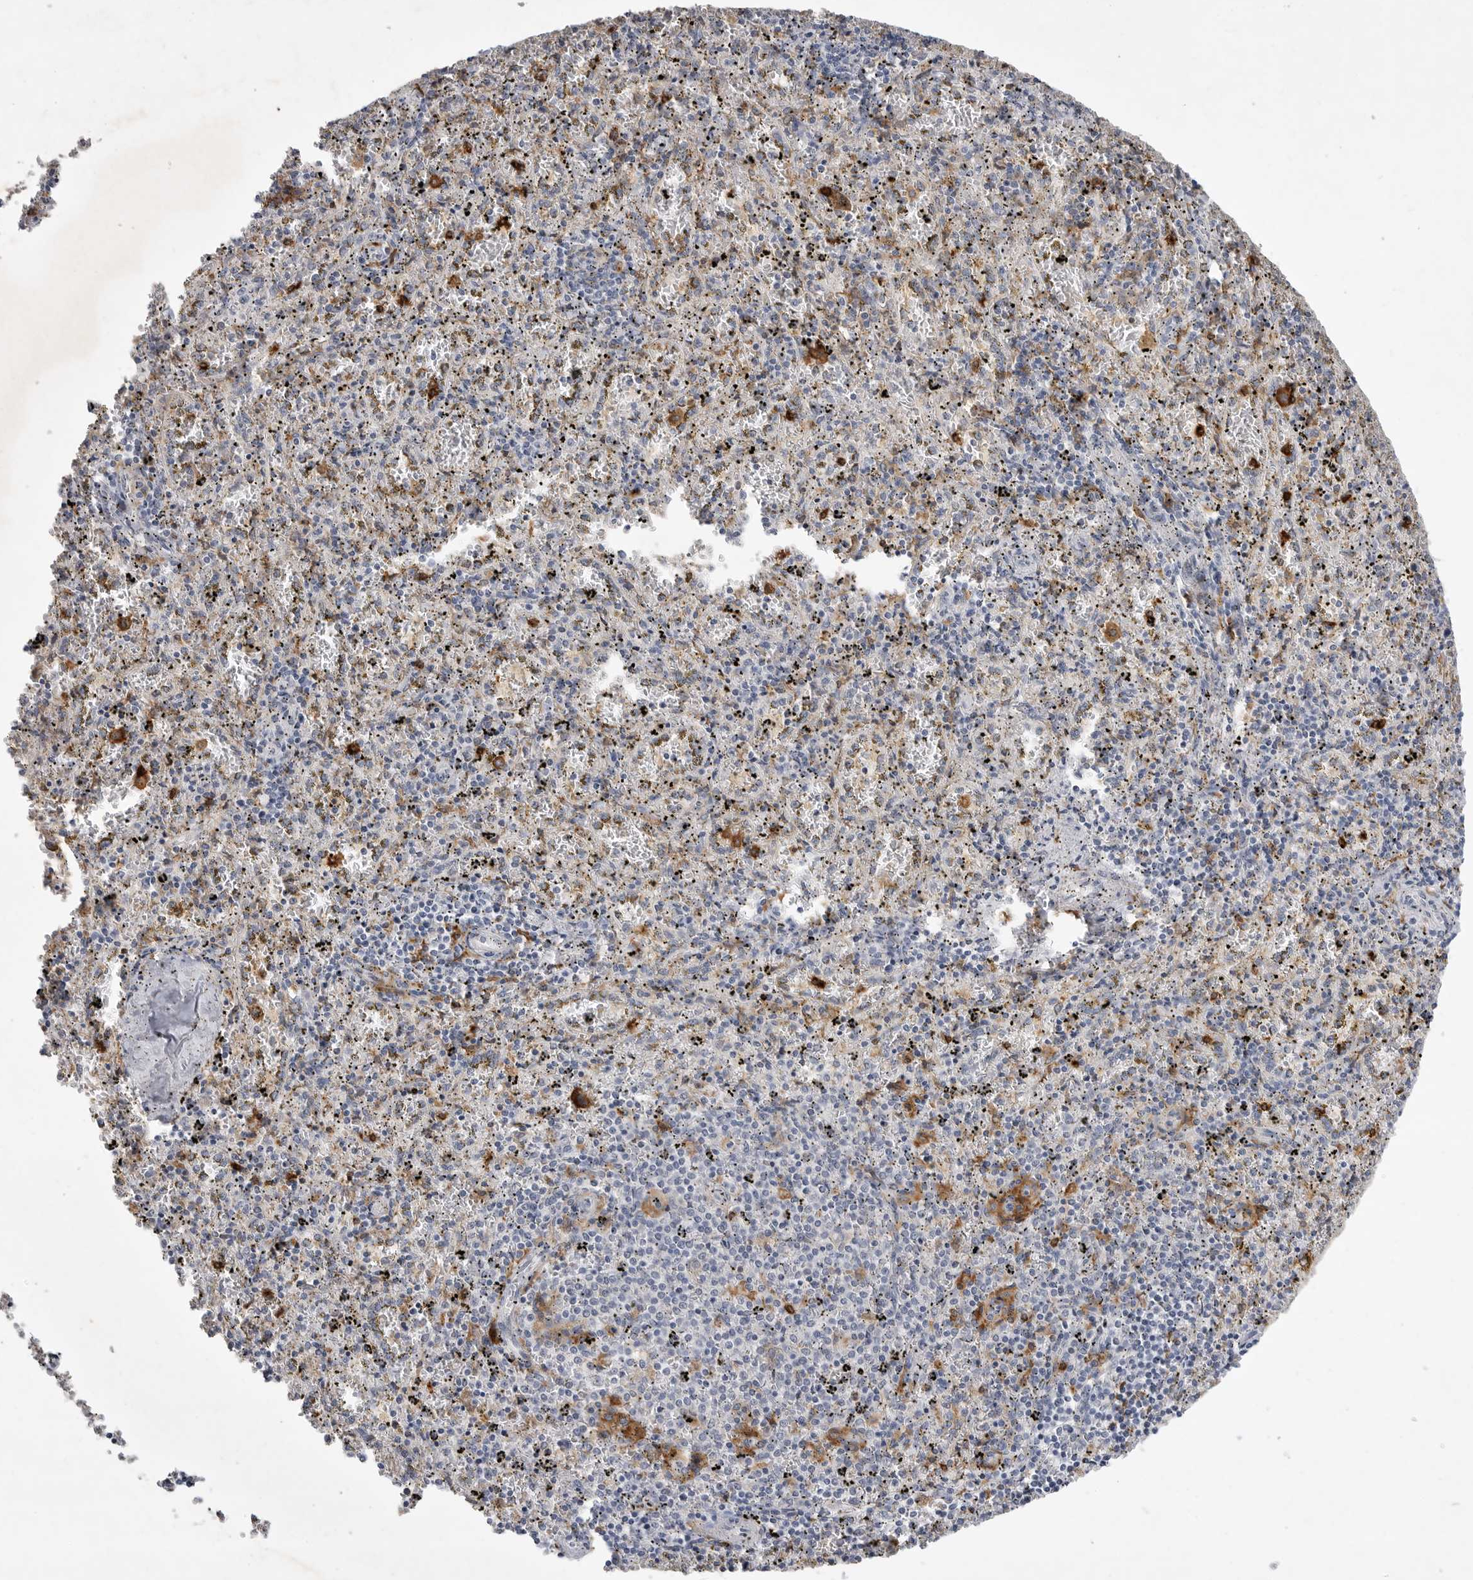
{"staining": {"intensity": "moderate", "quantity": "<25%", "location": "cytoplasmic/membranous"}, "tissue": "spleen", "cell_type": "Cells in red pulp", "image_type": "normal", "snomed": [{"axis": "morphology", "description": "Normal tissue, NOS"}, {"axis": "topography", "description": "Spleen"}], "caption": "Moderate cytoplasmic/membranous staining for a protein is present in about <25% of cells in red pulp of benign spleen using IHC.", "gene": "ITGAD", "patient": {"sex": "male", "age": 11}}